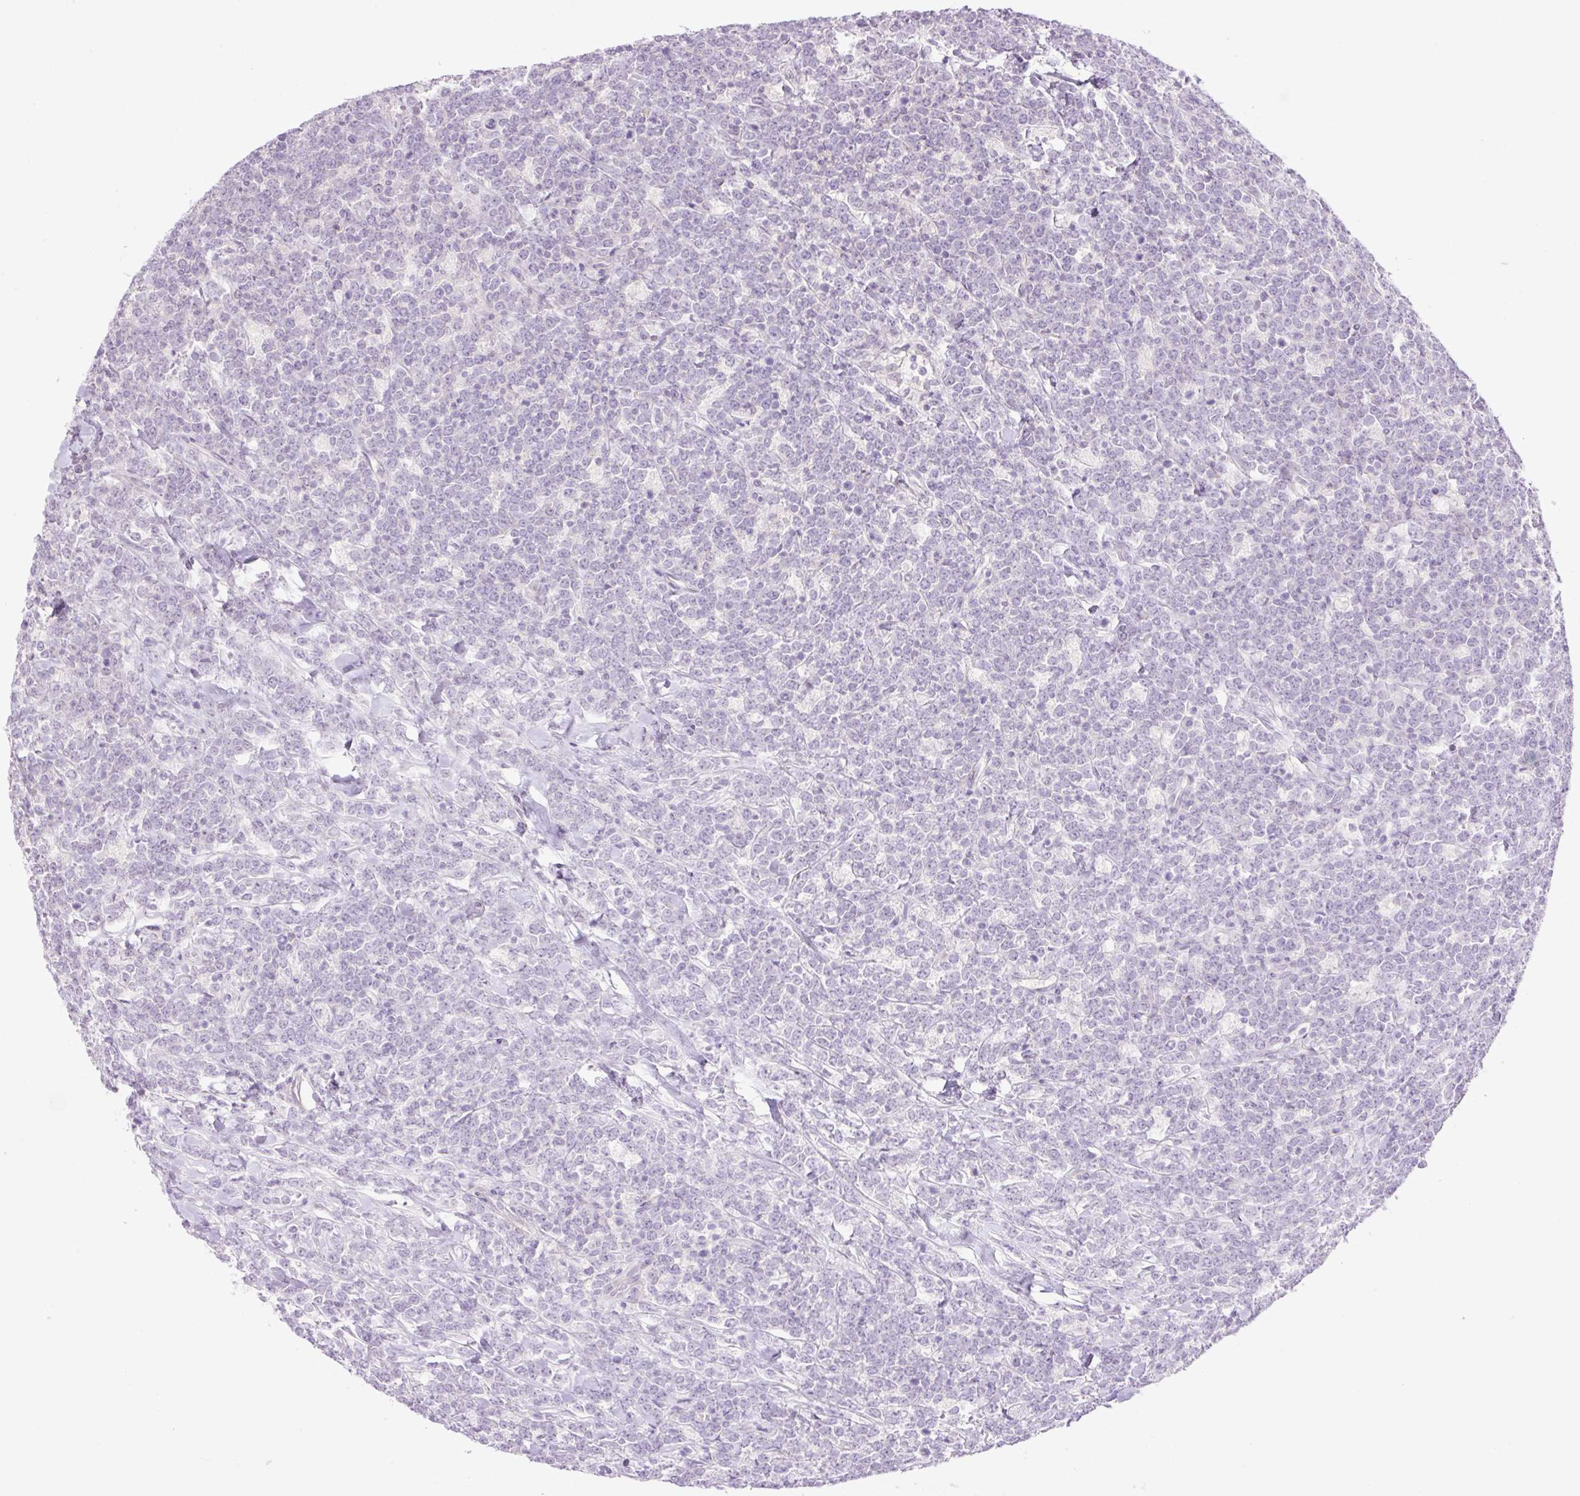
{"staining": {"intensity": "negative", "quantity": "none", "location": "none"}, "tissue": "lymphoma", "cell_type": "Tumor cells", "image_type": "cancer", "snomed": [{"axis": "morphology", "description": "Malignant lymphoma, non-Hodgkin's type, High grade"}, {"axis": "topography", "description": "Small intestine"}], "caption": "This is an immunohistochemistry (IHC) photomicrograph of lymphoma. There is no positivity in tumor cells.", "gene": "GRID2", "patient": {"sex": "male", "age": 8}}